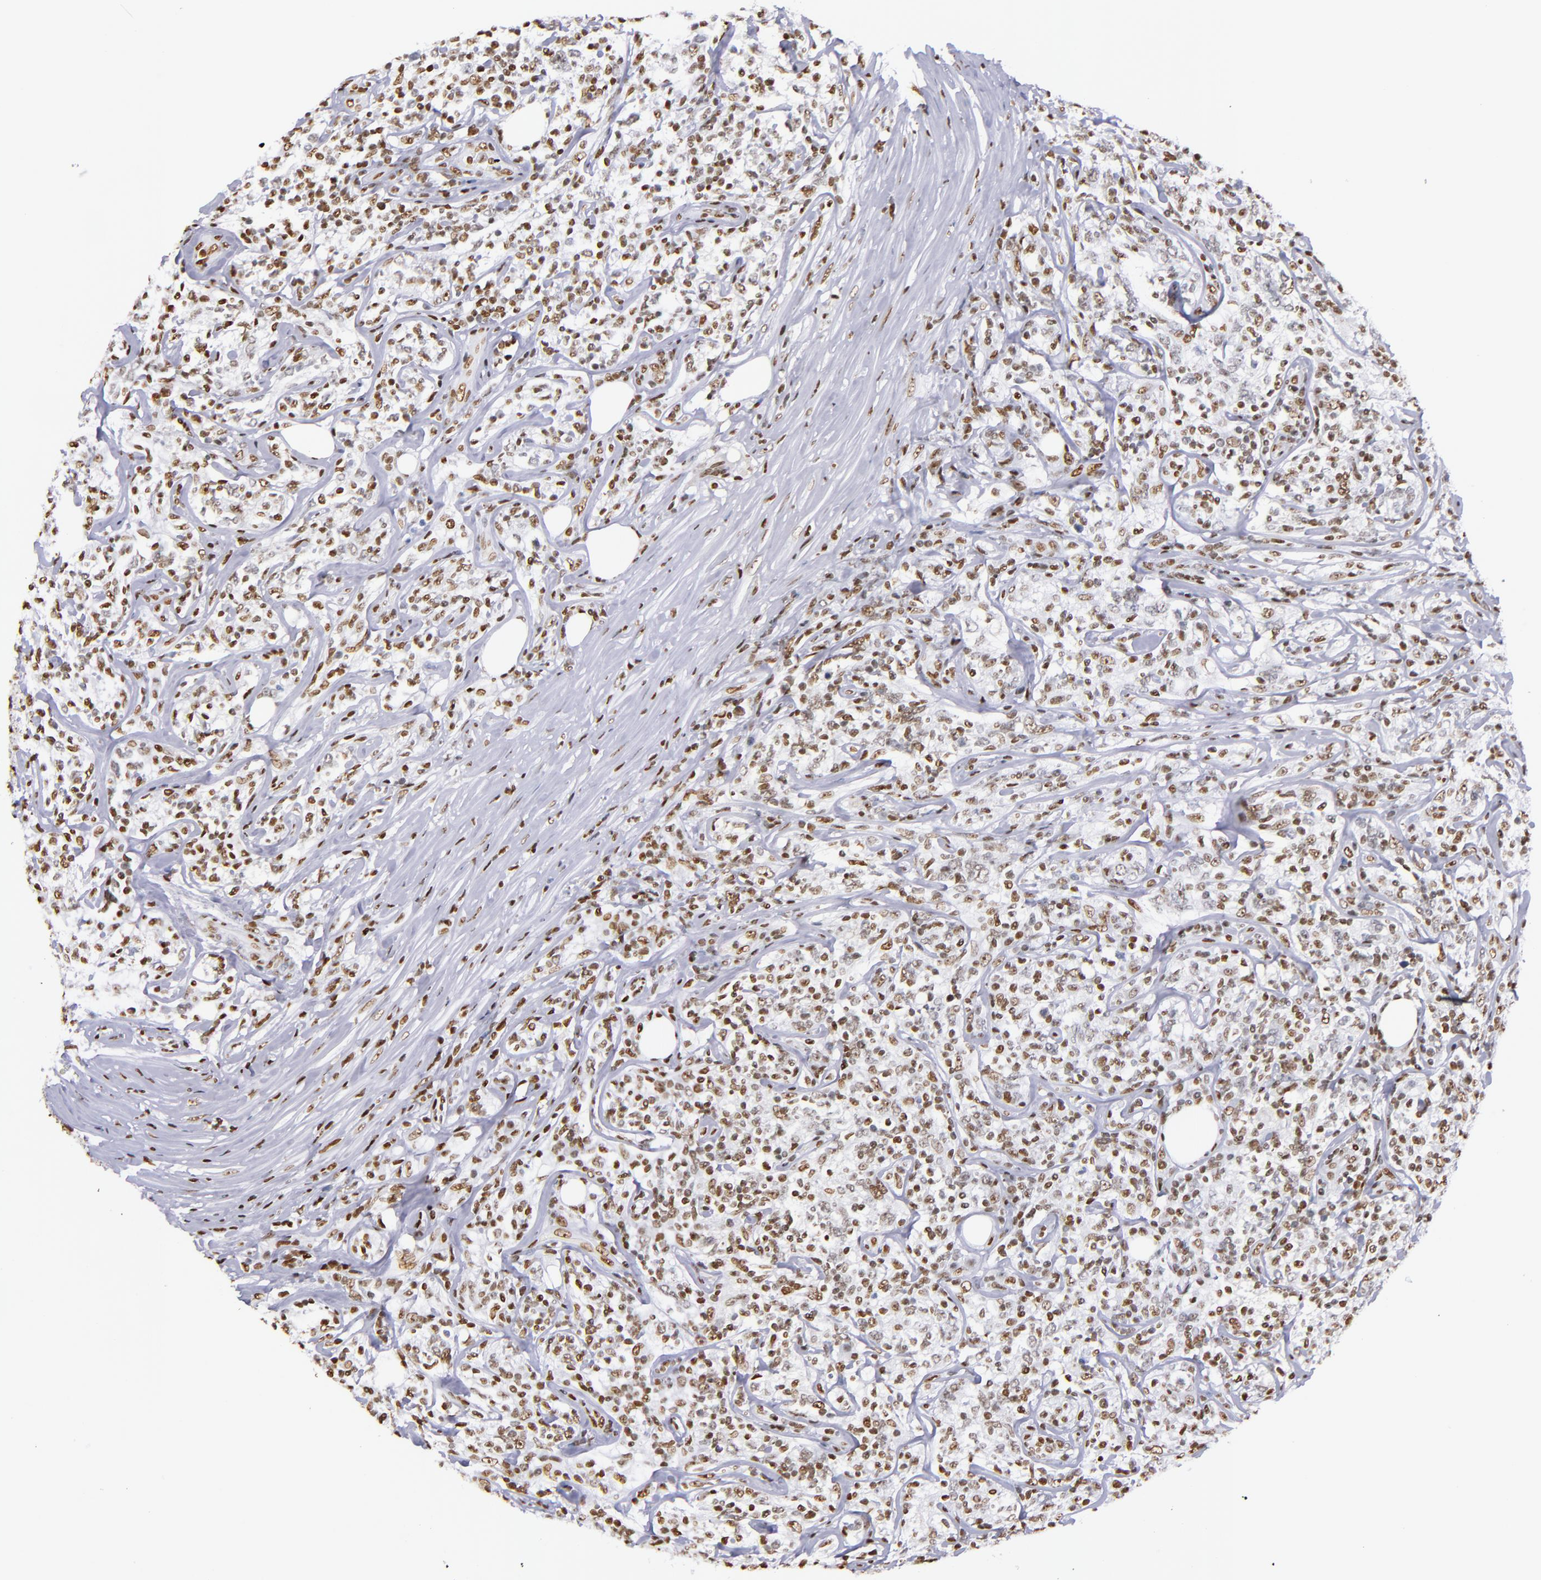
{"staining": {"intensity": "moderate", "quantity": ">75%", "location": "nuclear"}, "tissue": "lymphoma", "cell_type": "Tumor cells", "image_type": "cancer", "snomed": [{"axis": "morphology", "description": "Malignant lymphoma, non-Hodgkin's type, High grade"}, {"axis": "topography", "description": "Lymph node"}], "caption": "Brown immunohistochemical staining in human lymphoma shows moderate nuclear staining in approximately >75% of tumor cells.", "gene": "IFI16", "patient": {"sex": "female", "age": 84}}